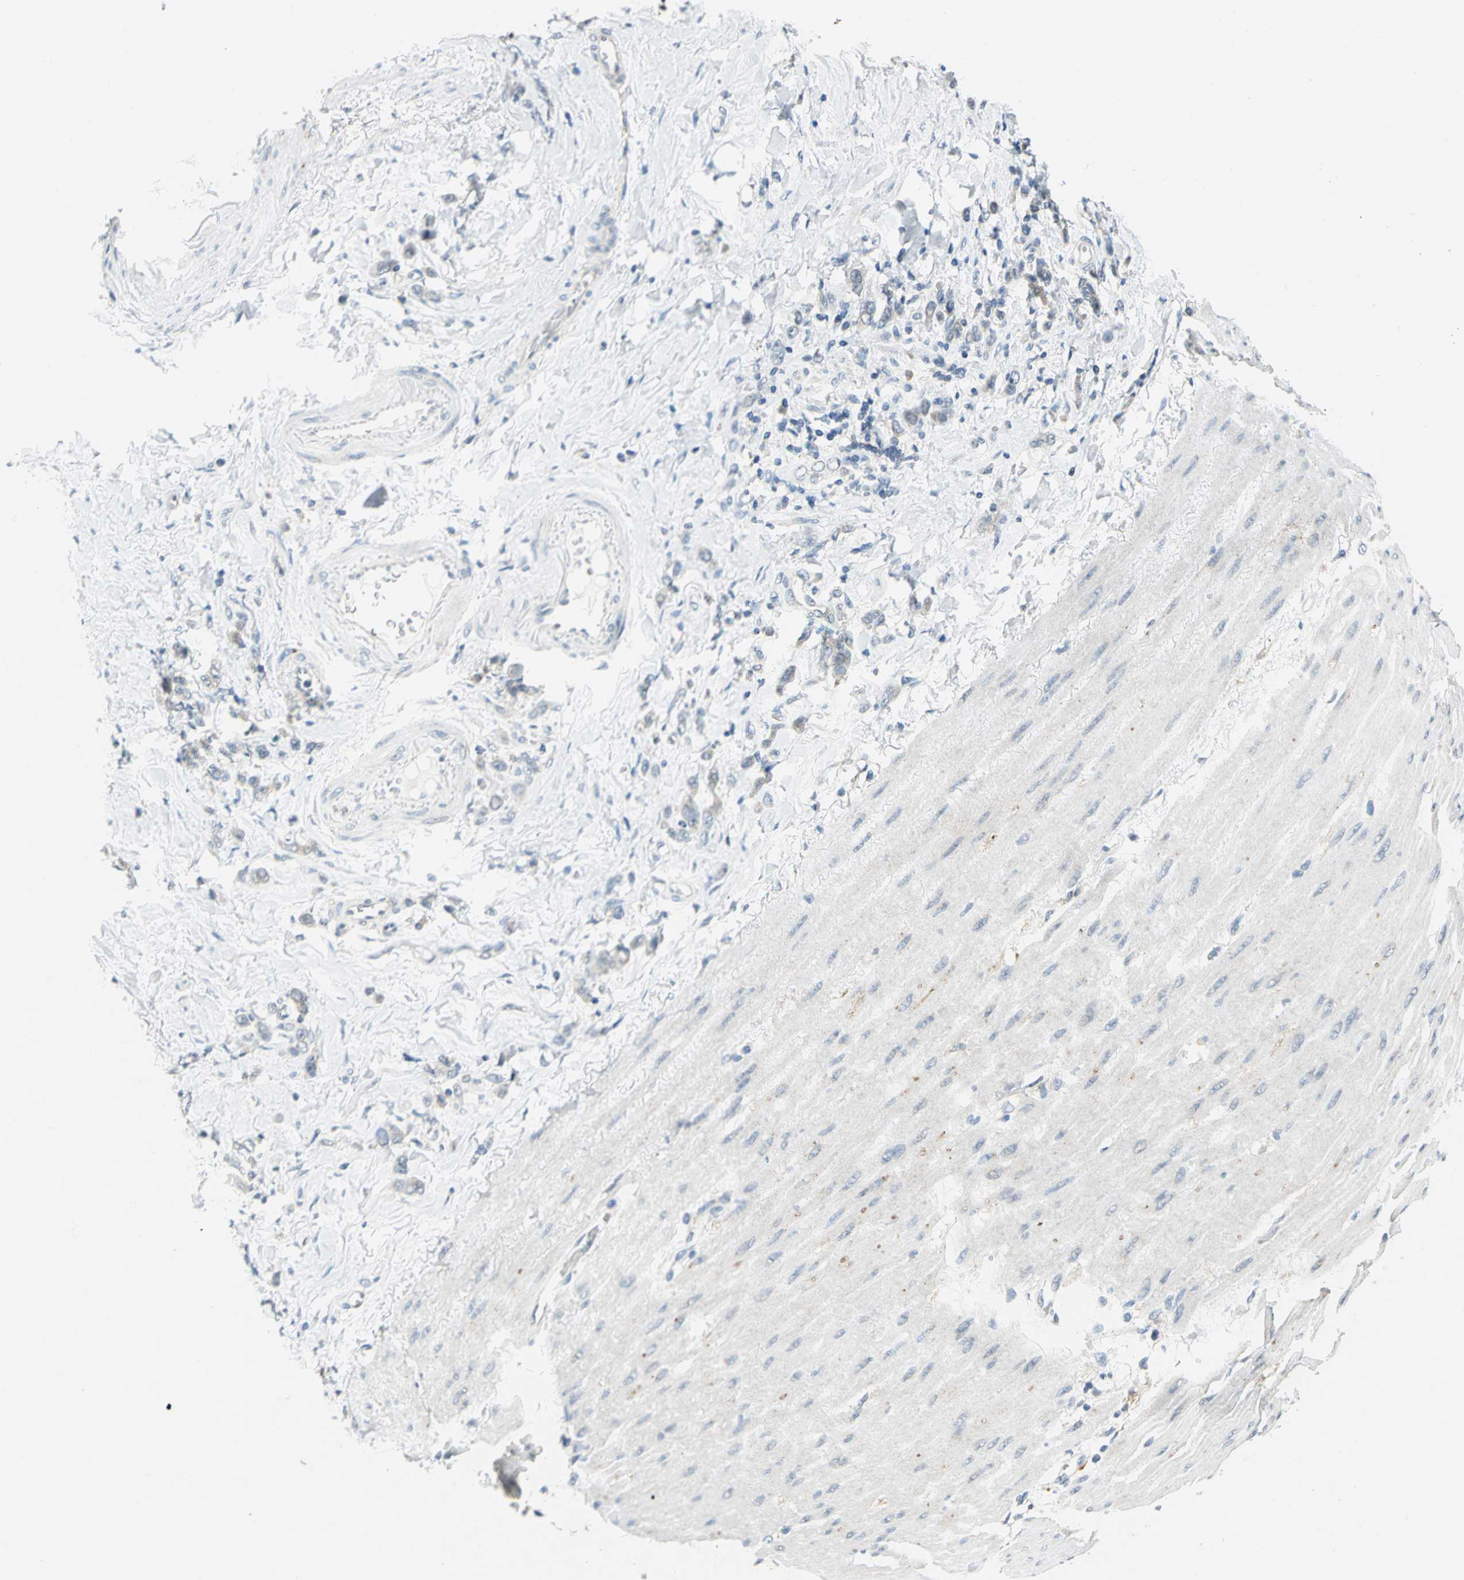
{"staining": {"intensity": "negative", "quantity": "none", "location": "none"}, "tissue": "stomach cancer", "cell_type": "Tumor cells", "image_type": "cancer", "snomed": [{"axis": "morphology", "description": "Normal tissue, NOS"}, {"axis": "morphology", "description": "Adenocarcinoma, NOS"}, {"axis": "topography", "description": "Stomach"}], "caption": "There is no significant expression in tumor cells of stomach adenocarcinoma. The staining was performed using DAB (3,3'-diaminobenzidine) to visualize the protein expression in brown, while the nuclei were stained in blue with hematoxylin (Magnification: 20x).", "gene": "PIN1", "patient": {"sex": "male", "age": 82}}